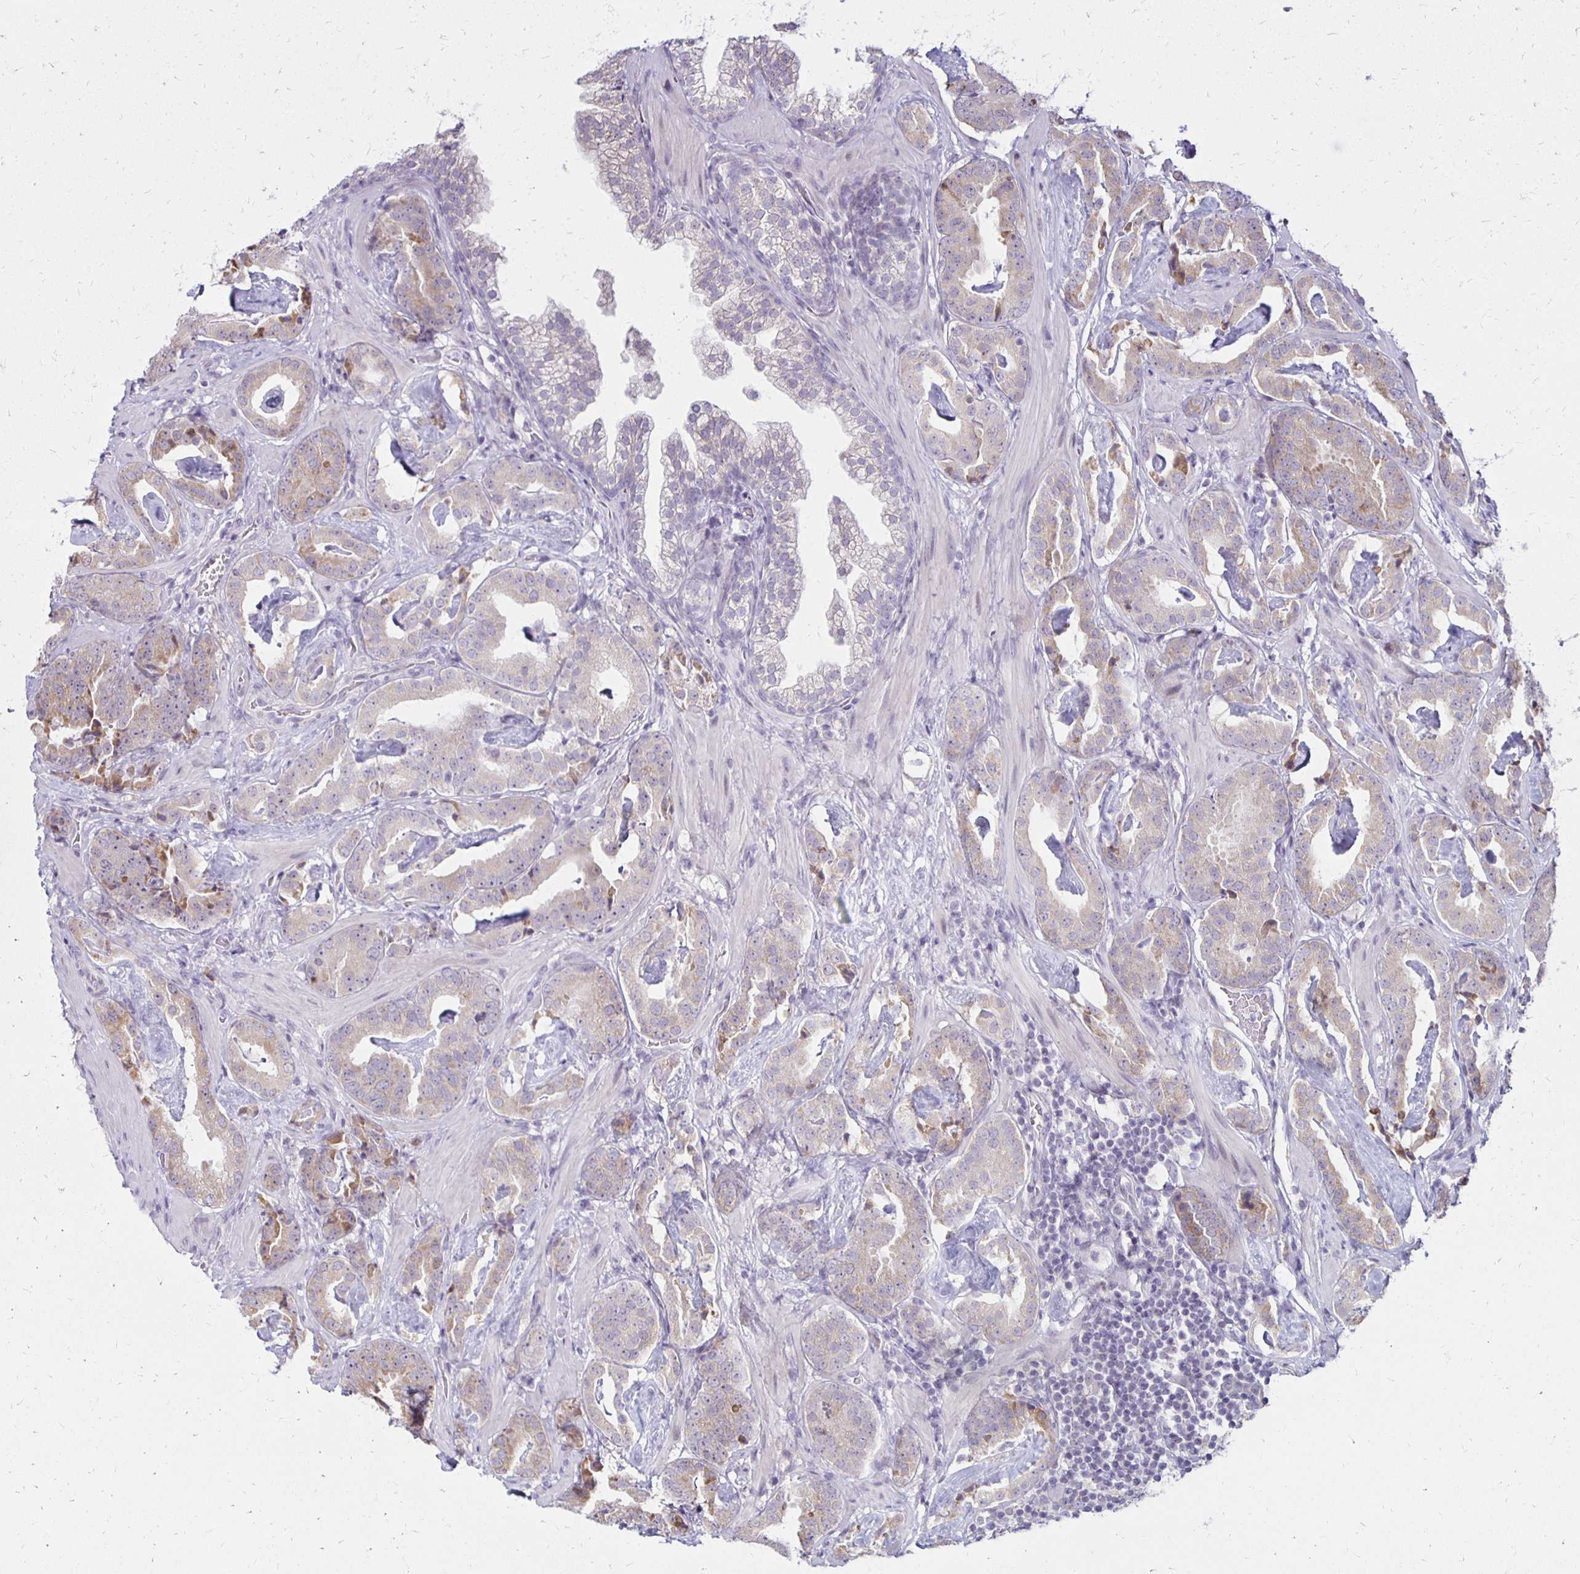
{"staining": {"intensity": "weak", "quantity": "<25%", "location": "cytoplasmic/membranous"}, "tissue": "prostate cancer", "cell_type": "Tumor cells", "image_type": "cancer", "snomed": [{"axis": "morphology", "description": "Adenocarcinoma, Low grade"}, {"axis": "topography", "description": "Prostate"}], "caption": "This micrograph is of prostate adenocarcinoma (low-grade) stained with IHC to label a protein in brown with the nuclei are counter-stained blue. There is no positivity in tumor cells.", "gene": "DAGLA", "patient": {"sex": "male", "age": 62}}